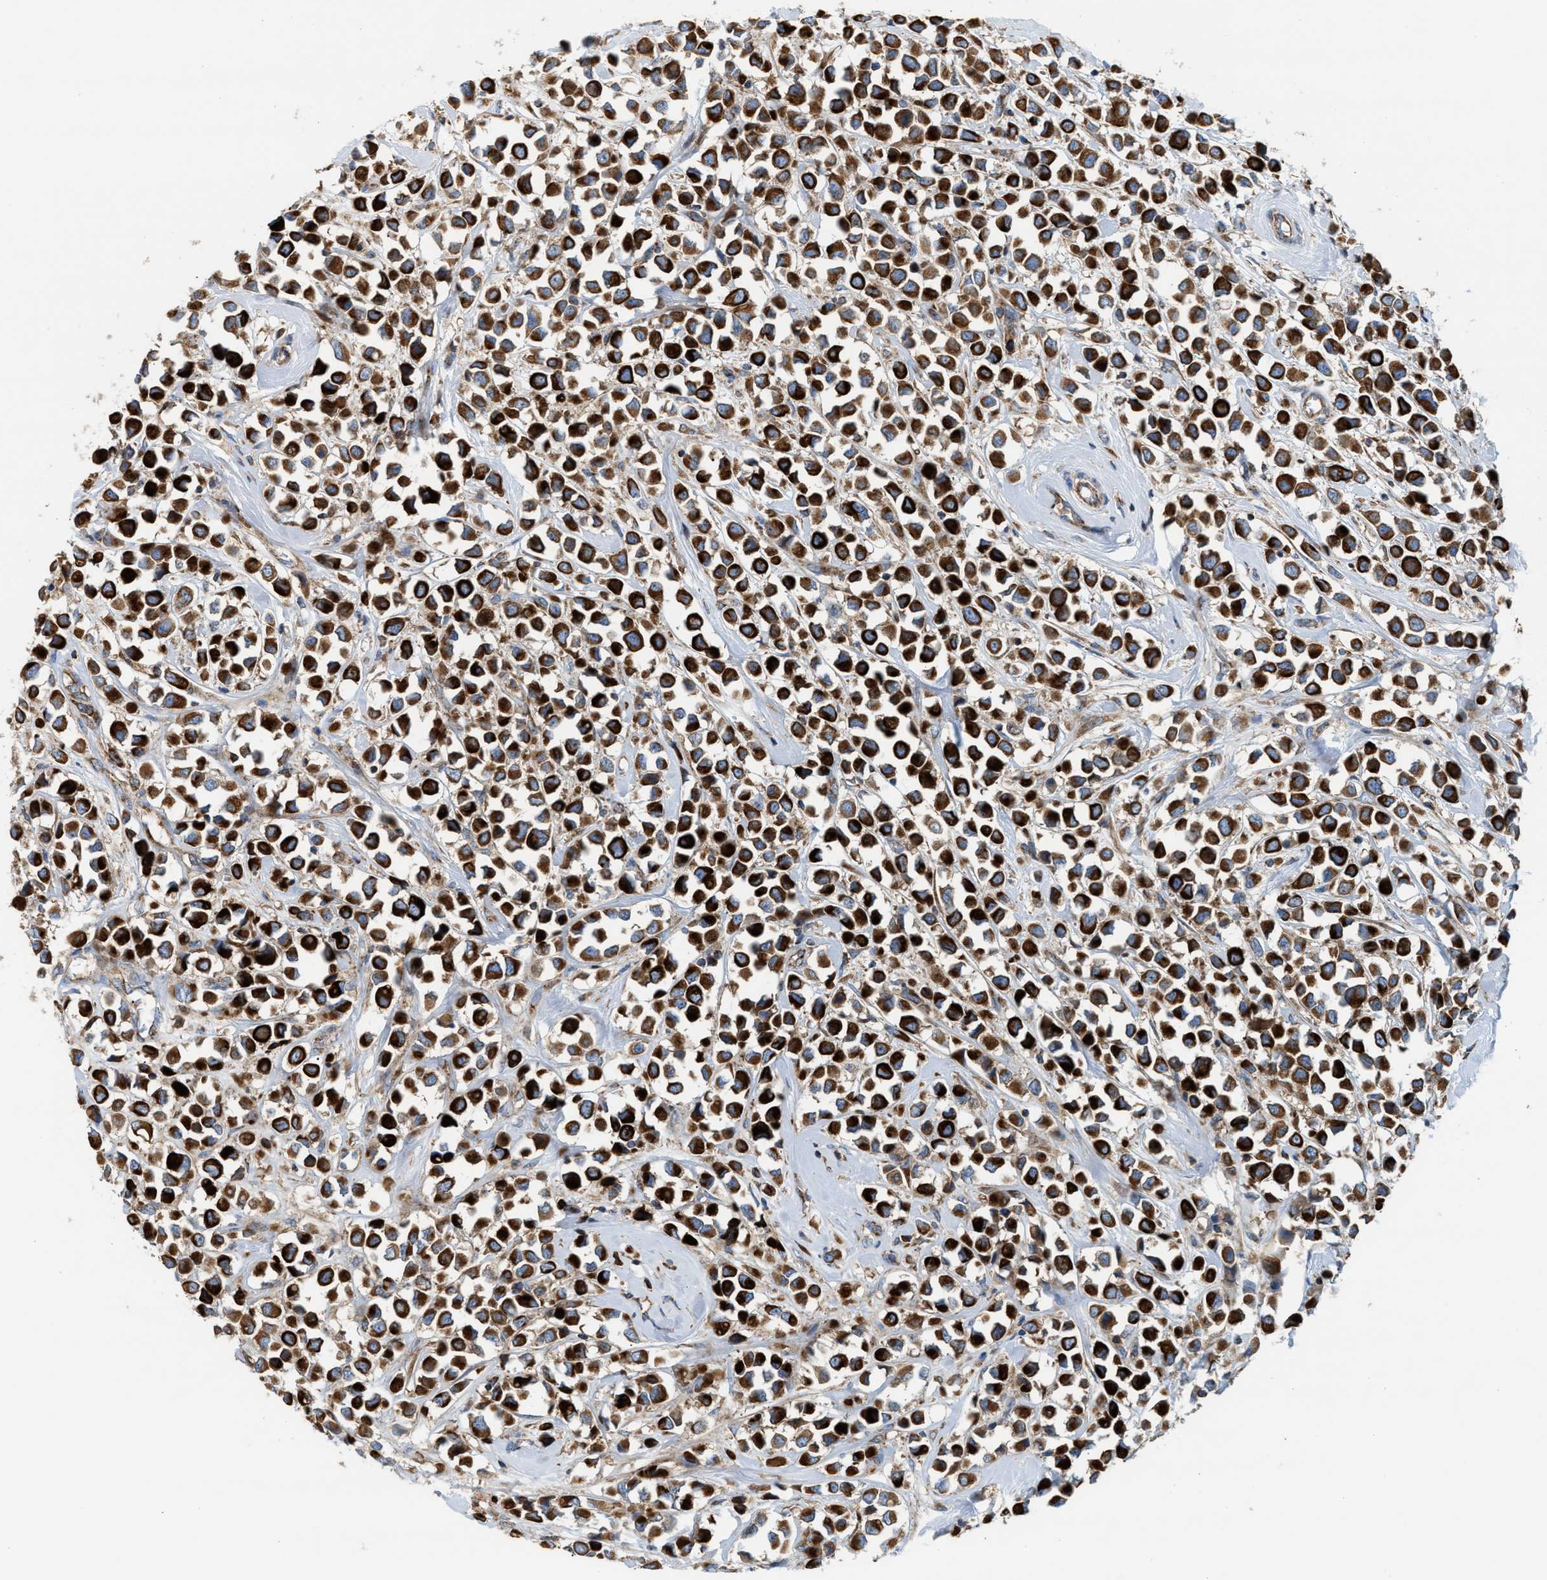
{"staining": {"intensity": "strong", "quantity": ">75%", "location": "cytoplasmic/membranous"}, "tissue": "breast cancer", "cell_type": "Tumor cells", "image_type": "cancer", "snomed": [{"axis": "morphology", "description": "Duct carcinoma"}, {"axis": "topography", "description": "Breast"}], "caption": "A histopathology image showing strong cytoplasmic/membranous expression in approximately >75% of tumor cells in breast cancer, as visualized by brown immunohistochemical staining.", "gene": "TBC1D15", "patient": {"sex": "female", "age": 61}}